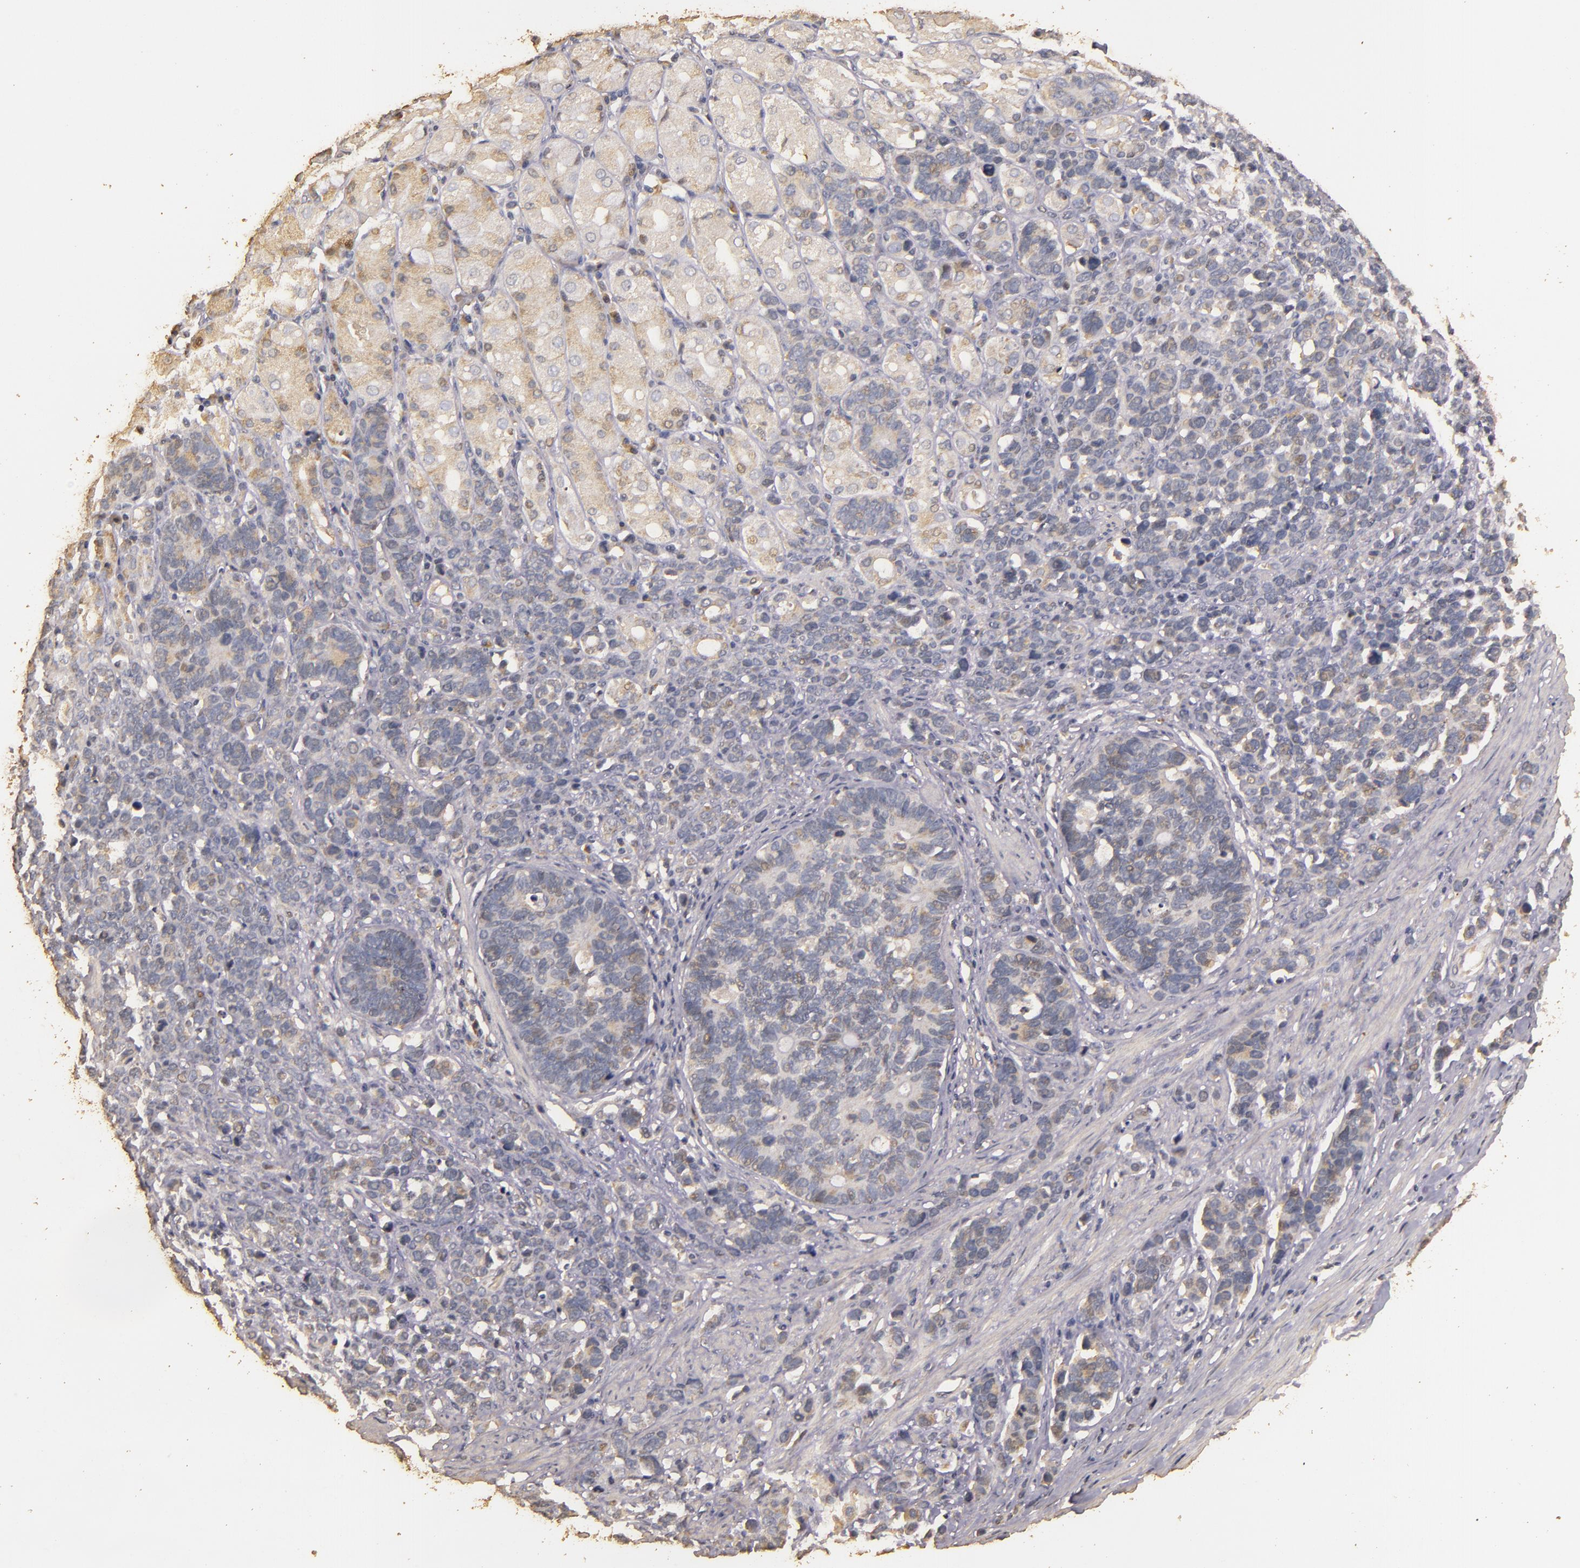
{"staining": {"intensity": "negative", "quantity": "none", "location": "none"}, "tissue": "stomach cancer", "cell_type": "Tumor cells", "image_type": "cancer", "snomed": [{"axis": "morphology", "description": "Adenocarcinoma, NOS"}, {"axis": "topography", "description": "Stomach, upper"}], "caption": "This histopathology image is of stomach adenocarcinoma stained with immunohistochemistry to label a protein in brown with the nuclei are counter-stained blue. There is no positivity in tumor cells.", "gene": "BCL2L13", "patient": {"sex": "male", "age": 71}}